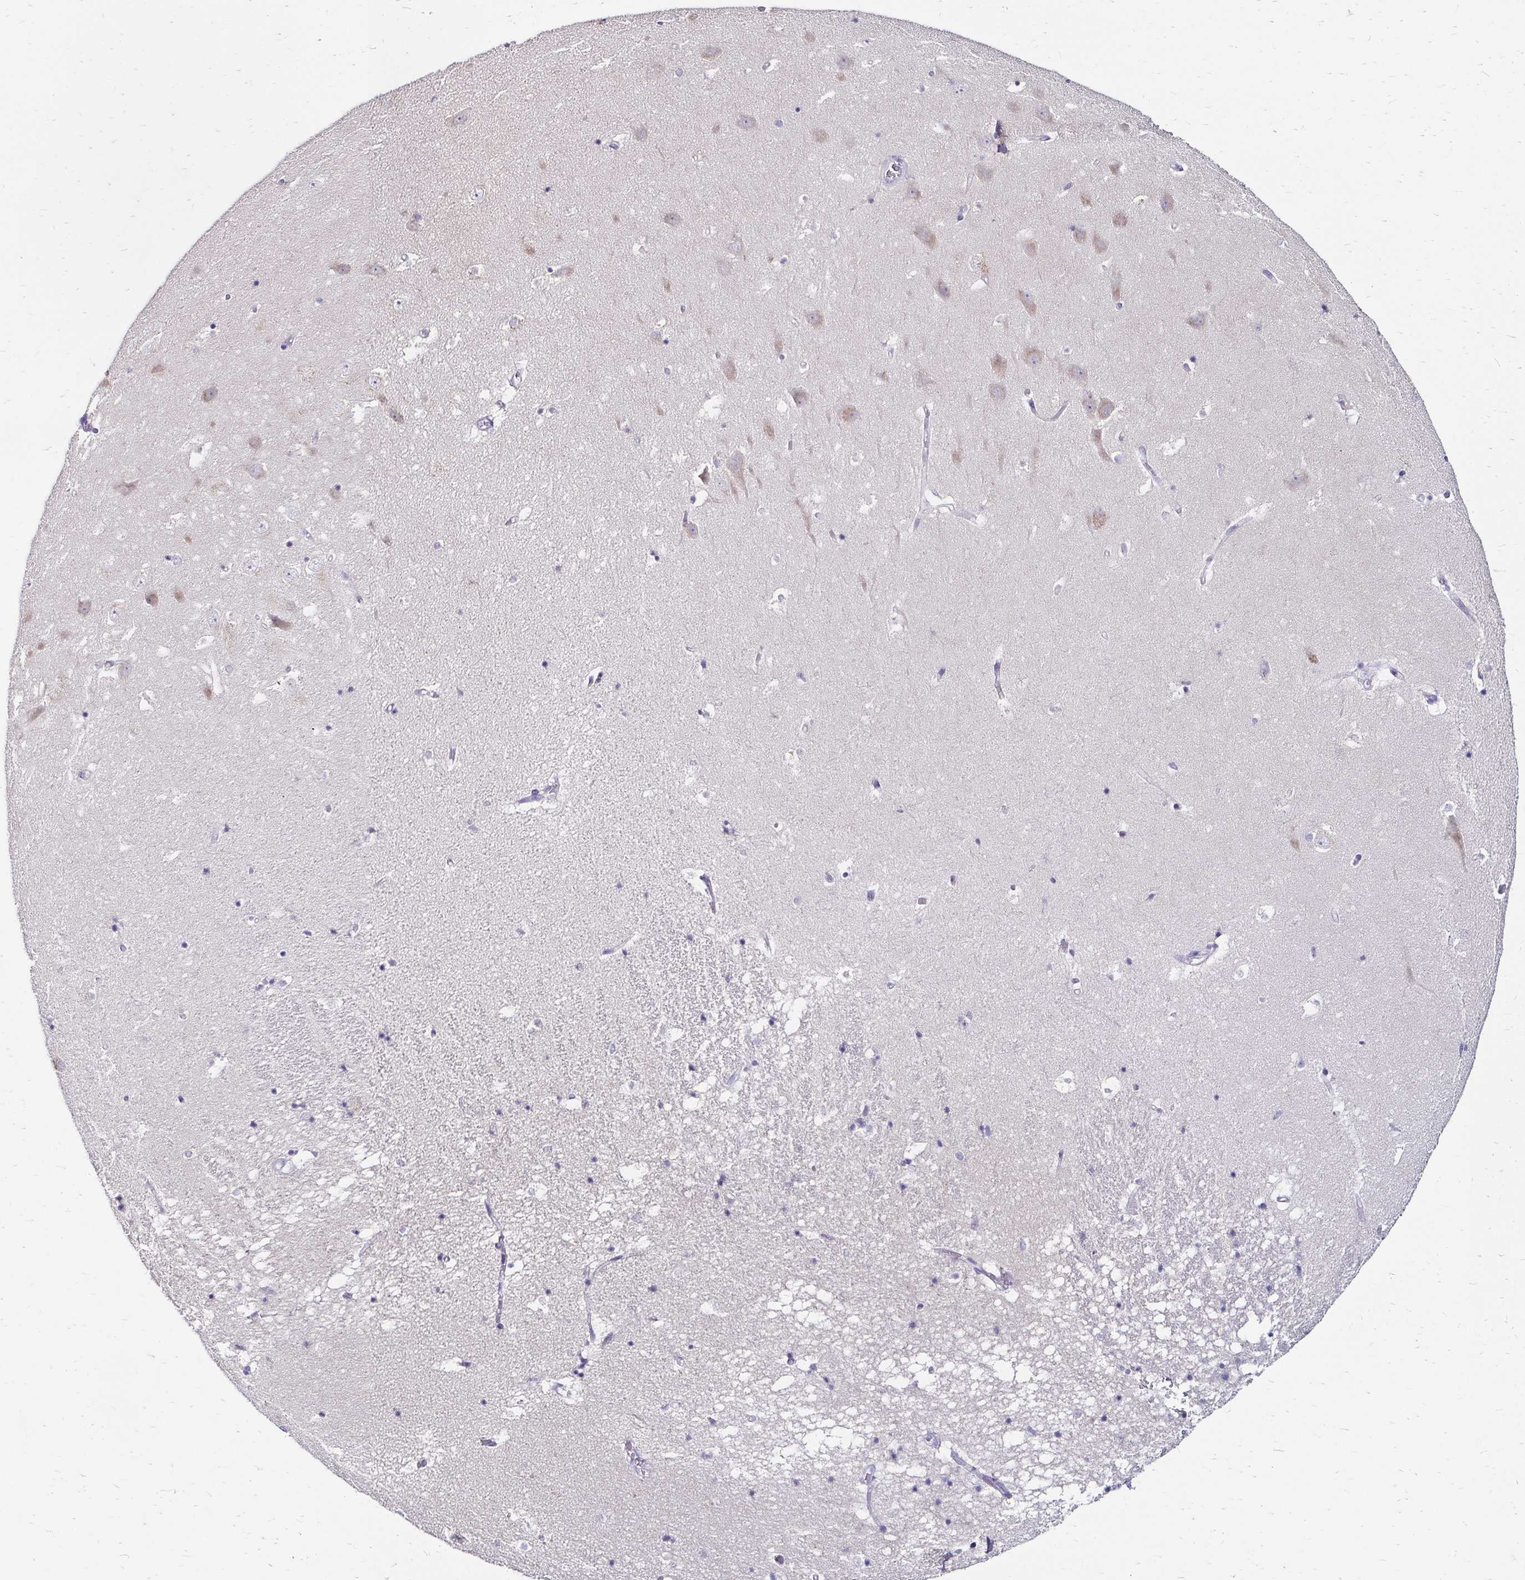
{"staining": {"intensity": "negative", "quantity": "none", "location": "none"}, "tissue": "hippocampus", "cell_type": "Glial cells", "image_type": "normal", "snomed": [{"axis": "morphology", "description": "Normal tissue, NOS"}, {"axis": "topography", "description": "Hippocampus"}], "caption": "IHC of normal human hippocampus exhibits no expression in glial cells.", "gene": "SCG3", "patient": {"sex": "male", "age": 58}}